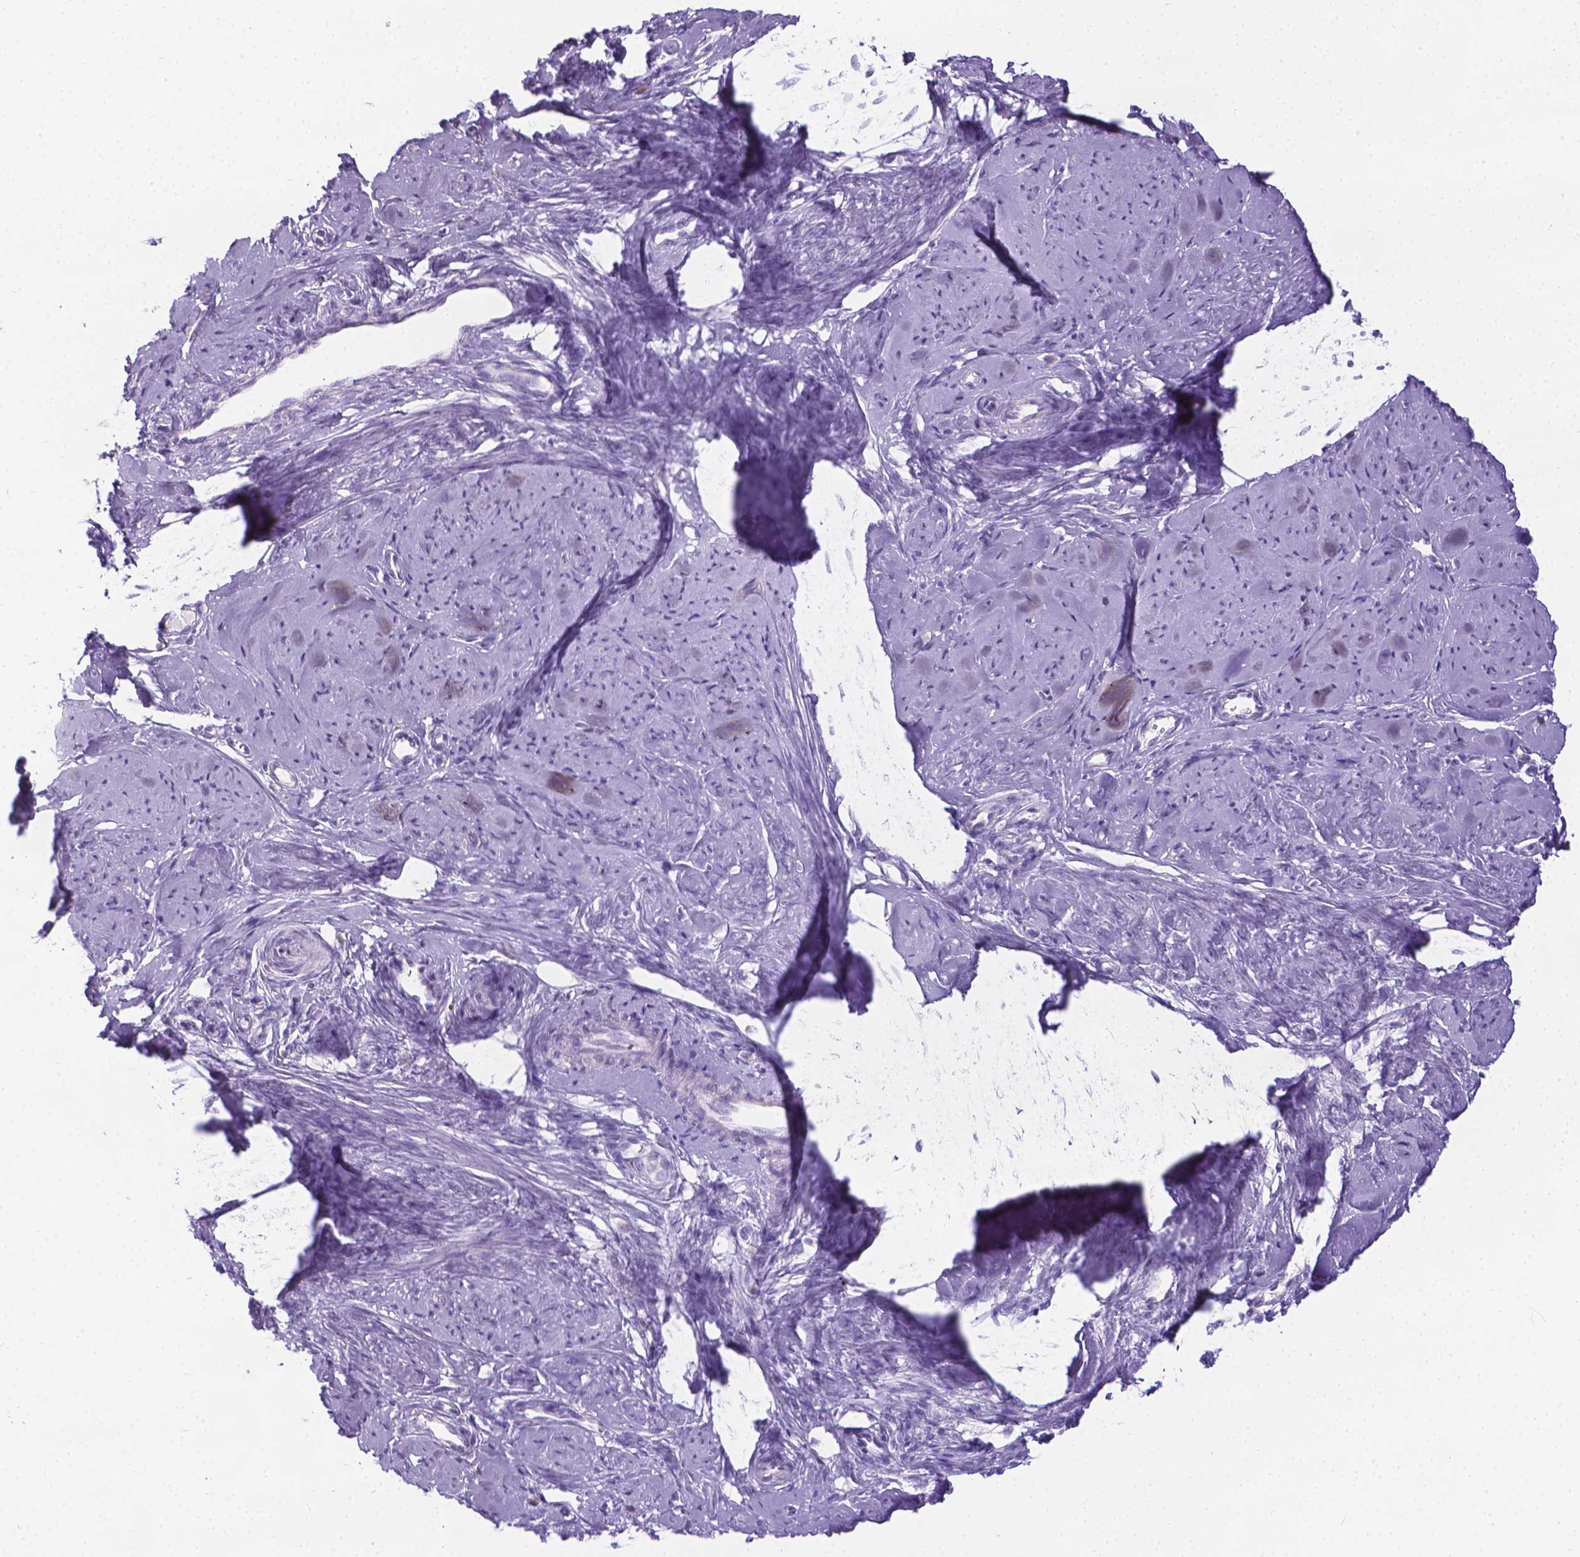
{"staining": {"intensity": "negative", "quantity": "none", "location": "none"}, "tissue": "smooth muscle", "cell_type": "Smooth muscle cells", "image_type": "normal", "snomed": [{"axis": "morphology", "description": "Normal tissue, NOS"}, {"axis": "topography", "description": "Smooth muscle"}], "caption": "Immunohistochemical staining of unremarkable smooth muscle displays no significant positivity in smooth muscle cells.", "gene": "SPAG6", "patient": {"sex": "female", "age": 48}}